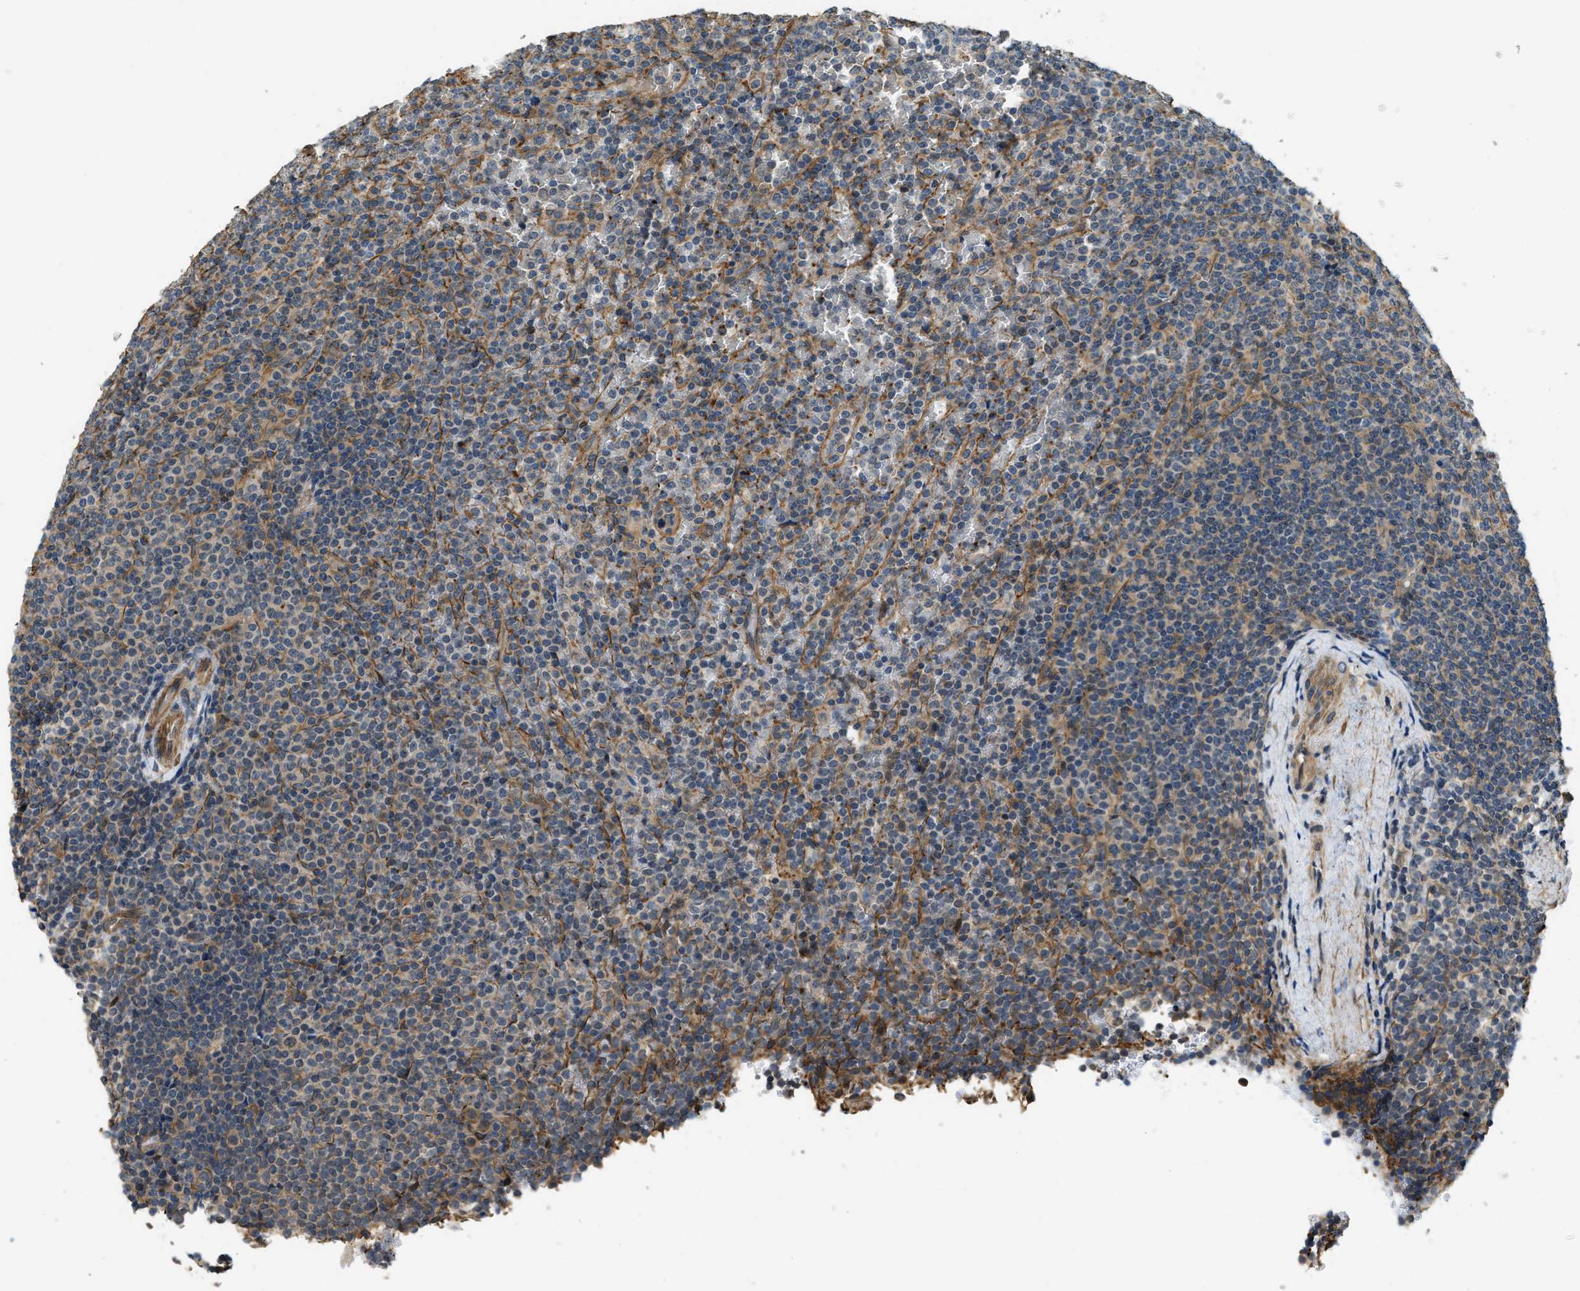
{"staining": {"intensity": "negative", "quantity": "none", "location": "none"}, "tissue": "lymphoma", "cell_type": "Tumor cells", "image_type": "cancer", "snomed": [{"axis": "morphology", "description": "Malignant lymphoma, non-Hodgkin's type, Low grade"}, {"axis": "topography", "description": "Spleen"}], "caption": "There is no significant expression in tumor cells of low-grade malignant lymphoma, non-Hodgkin's type.", "gene": "CGN", "patient": {"sex": "female", "age": 77}}